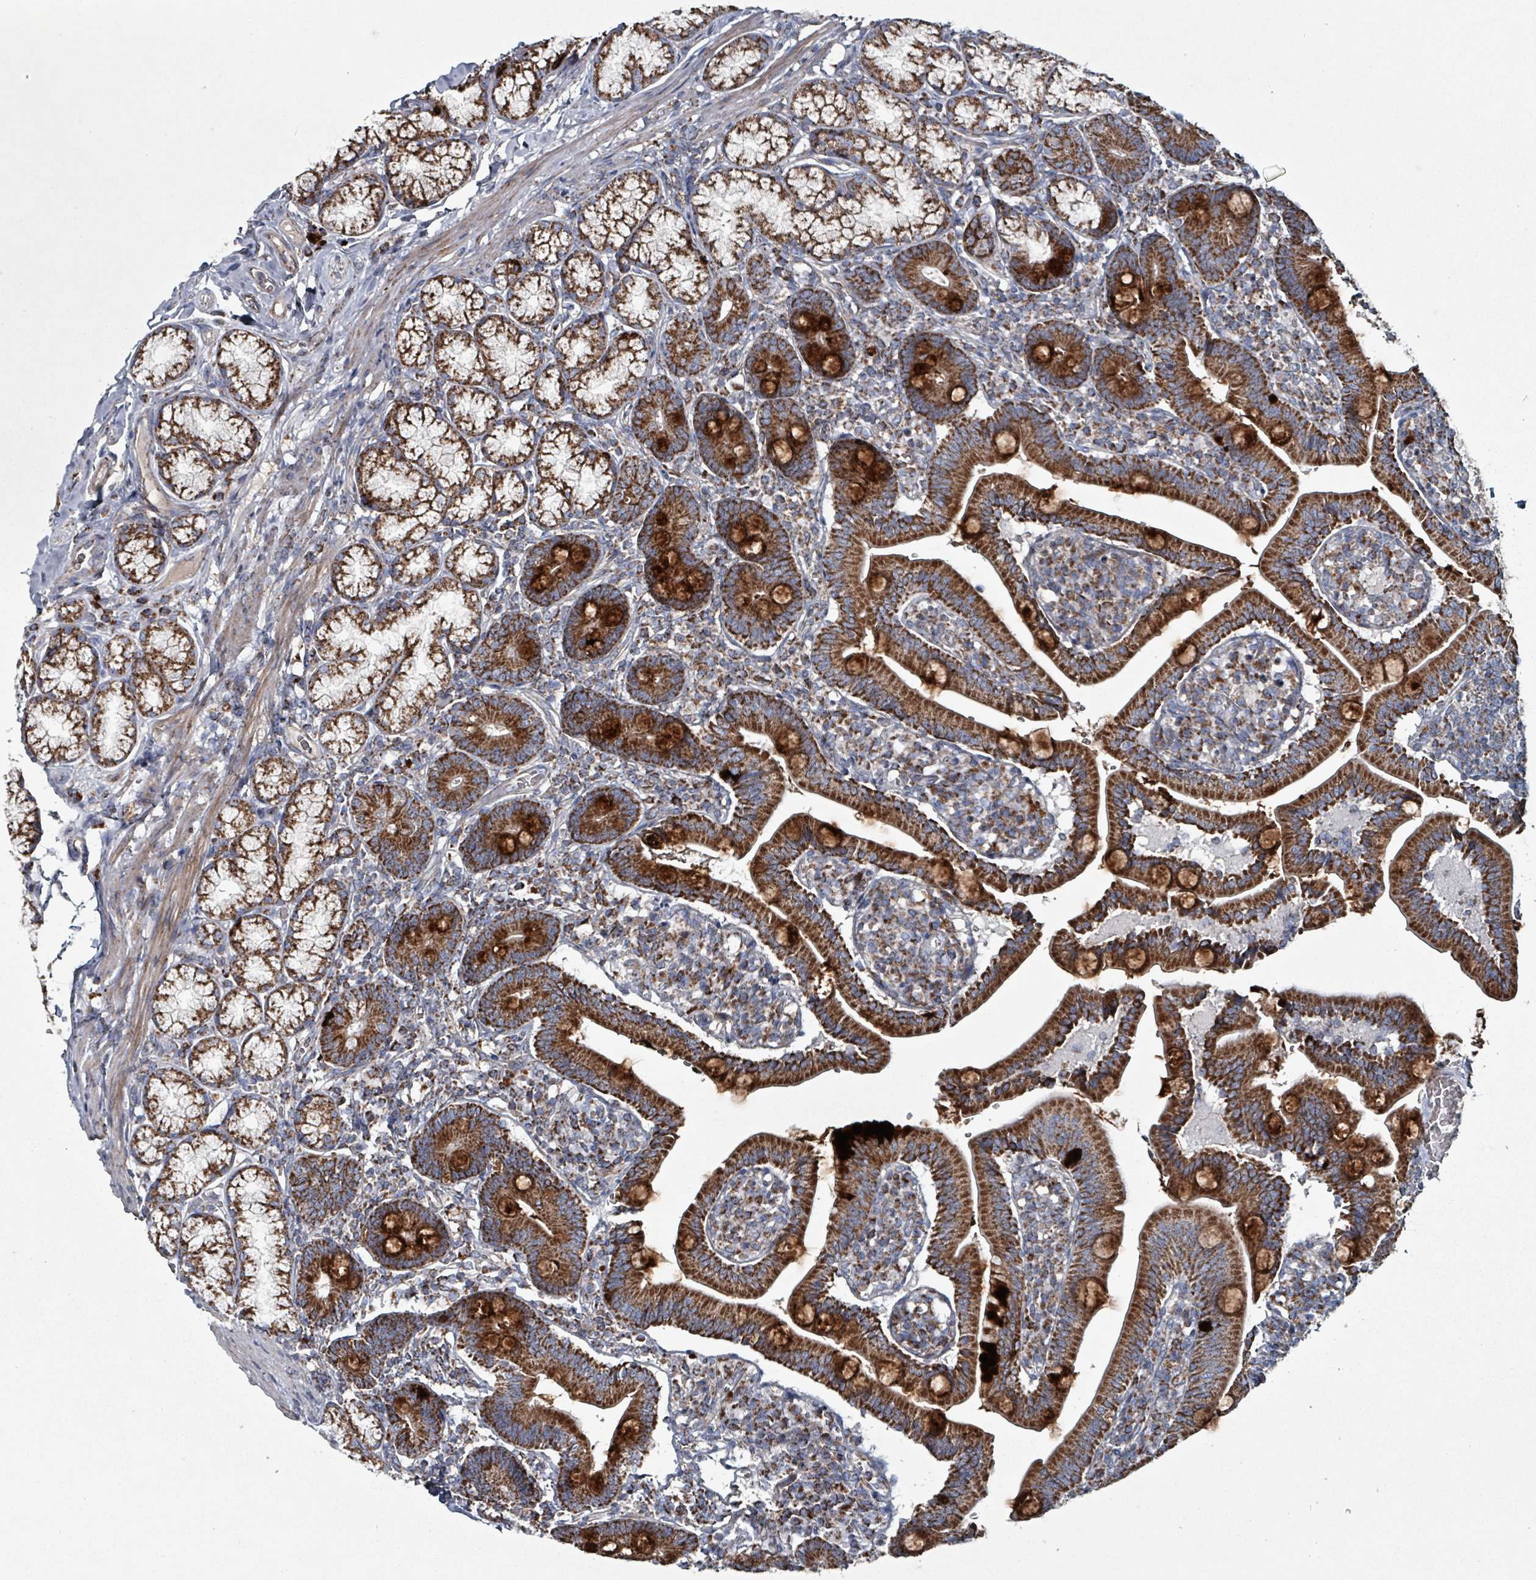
{"staining": {"intensity": "strong", "quantity": ">75%", "location": "cytoplasmic/membranous"}, "tissue": "duodenum", "cell_type": "Glandular cells", "image_type": "normal", "snomed": [{"axis": "morphology", "description": "Normal tissue, NOS"}, {"axis": "topography", "description": "Duodenum"}], "caption": "Immunohistochemistry (IHC) of normal human duodenum demonstrates high levels of strong cytoplasmic/membranous positivity in approximately >75% of glandular cells. (Brightfield microscopy of DAB IHC at high magnification).", "gene": "ABHD18", "patient": {"sex": "female", "age": 67}}